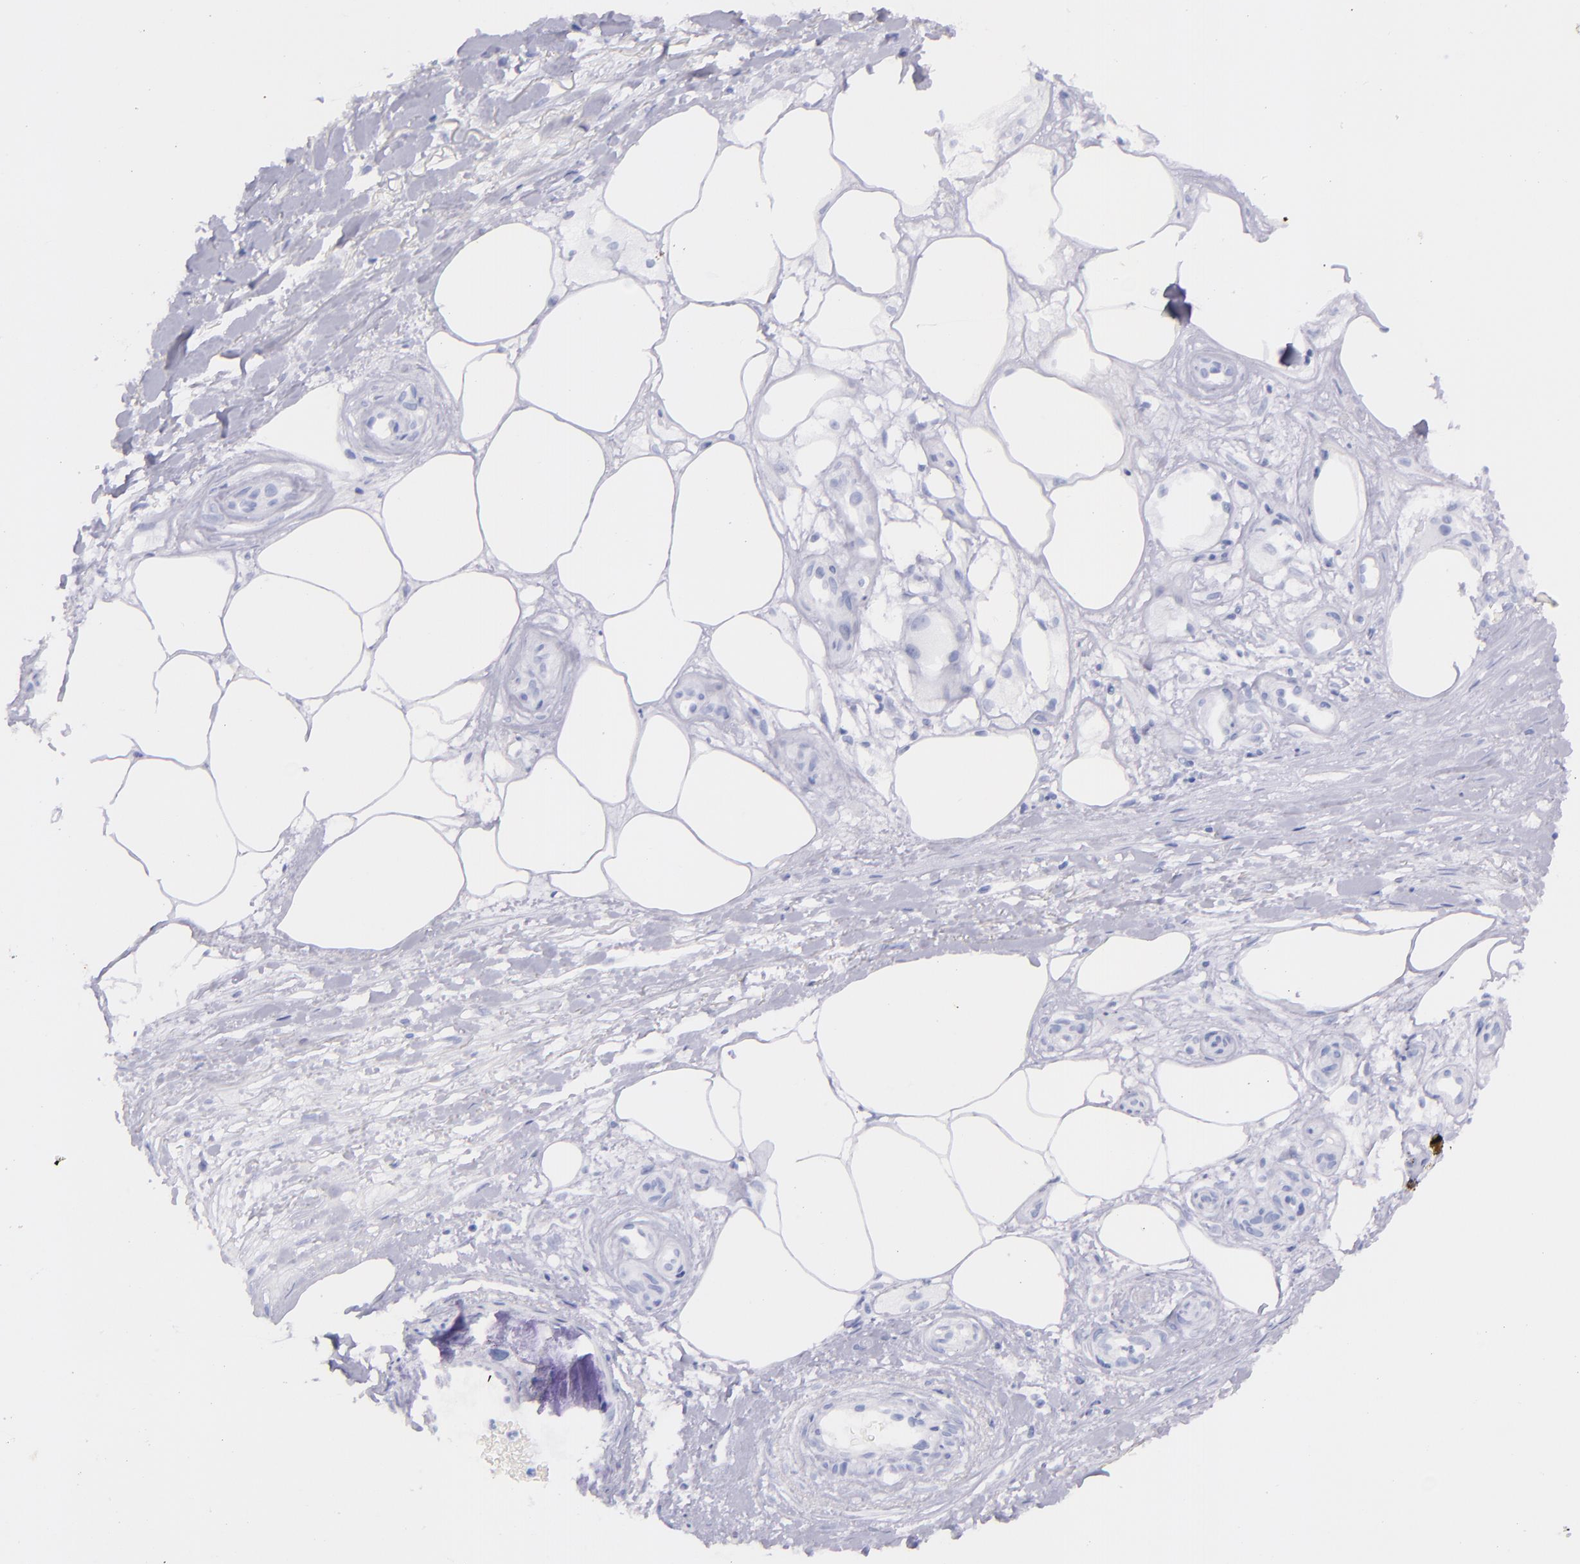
{"staining": {"intensity": "negative", "quantity": "none", "location": "none"}, "tissue": "melanoma", "cell_type": "Tumor cells", "image_type": "cancer", "snomed": [{"axis": "morphology", "description": "Malignant melanoma, NOS"}, {"axis": "topography", "description": "Skin"}], "caption": "The photomicrograph shows no significant staining in tumor cells of malignant melanoma.", "gene": "SFTPA2", "patient": {"sex": "female", "age": 85}}